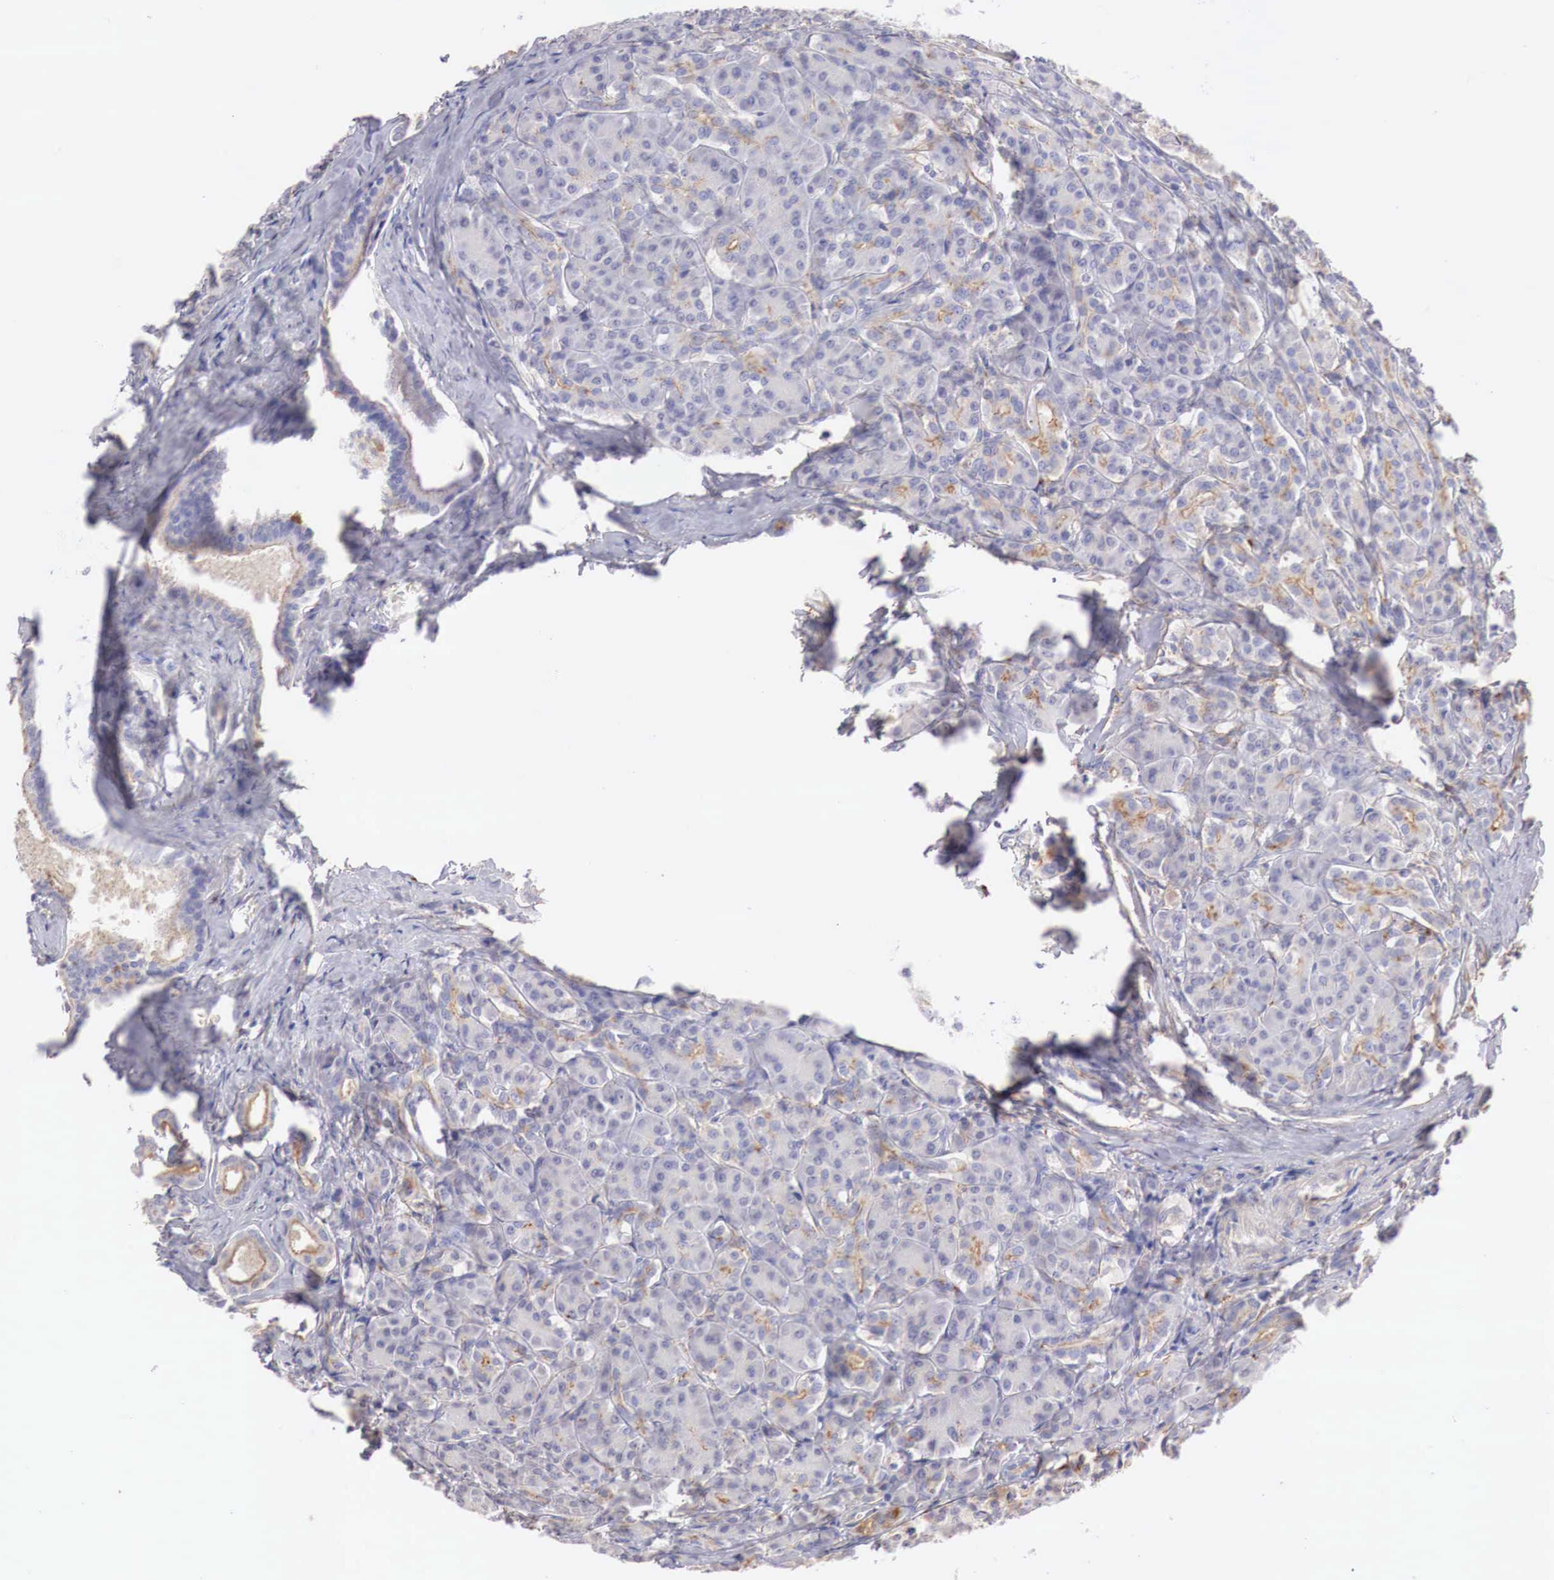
{"staining": {"intensity": "weak", "quantity": "25%-75%", "location": "cytoplasmic/membranous"}, "tissue": "pancreas", "cell_type": "Exocrine glandular cells", "image_type": "normal", "snomed": [{"axis": "morphology", "description": "Normal tissue, NOS"}, {"axis": "topography", "description": "Lymph node"}, {"axis": "topography", "description": "Pancreas"}], "caption": "DAB (3,3'-diaminobenzidine) immunohistochemical staining of benign pancreas demonstrates weak cytoplasmic/membranous protein staining in approximately 25%-75% of exocrine glandular cells.", "gene": "KLHDC7B", "patient": {"sex": "male", "age": 59}}